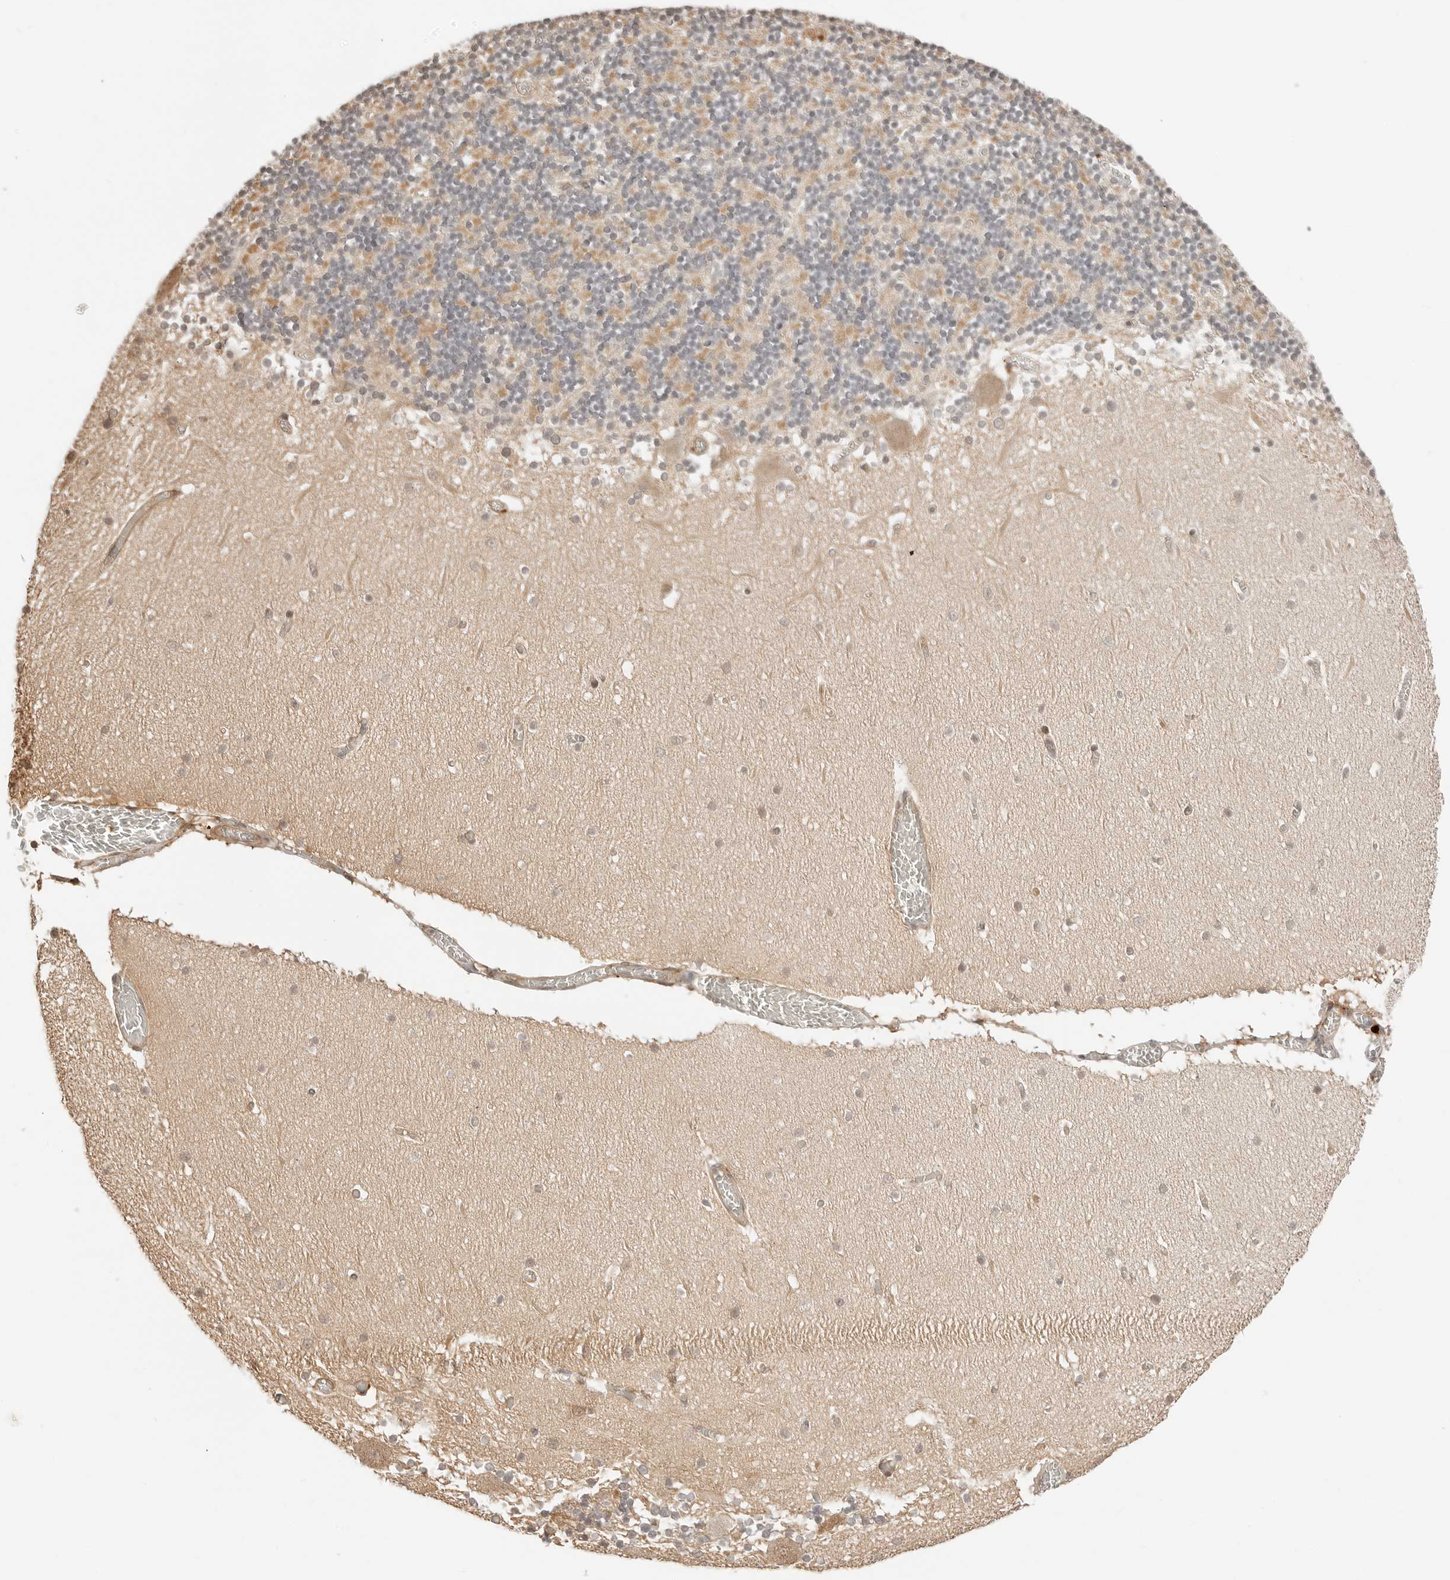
{"staining": {"intensity": "moderate", "quantity": "25%-75%", "location": "cytoplasmic/membranous"}, "tissue": "cerebellum", "cell_type": "Cells in granular layer", "image_type": "normal", "snomed": [{"axis": "morphology", "description": "Normal tissue, NOS"}, {"axis": "topography", "description": "Cerebellum"}], "caption": "Protein expression analysis of unremarkable cerebellum exhibits moderate cytoplasmic/membranous positivity in approximately 25%-75% of cells in granular layer.", "gene": "GEM", "patient": {"sex": "female", "age": 28}}